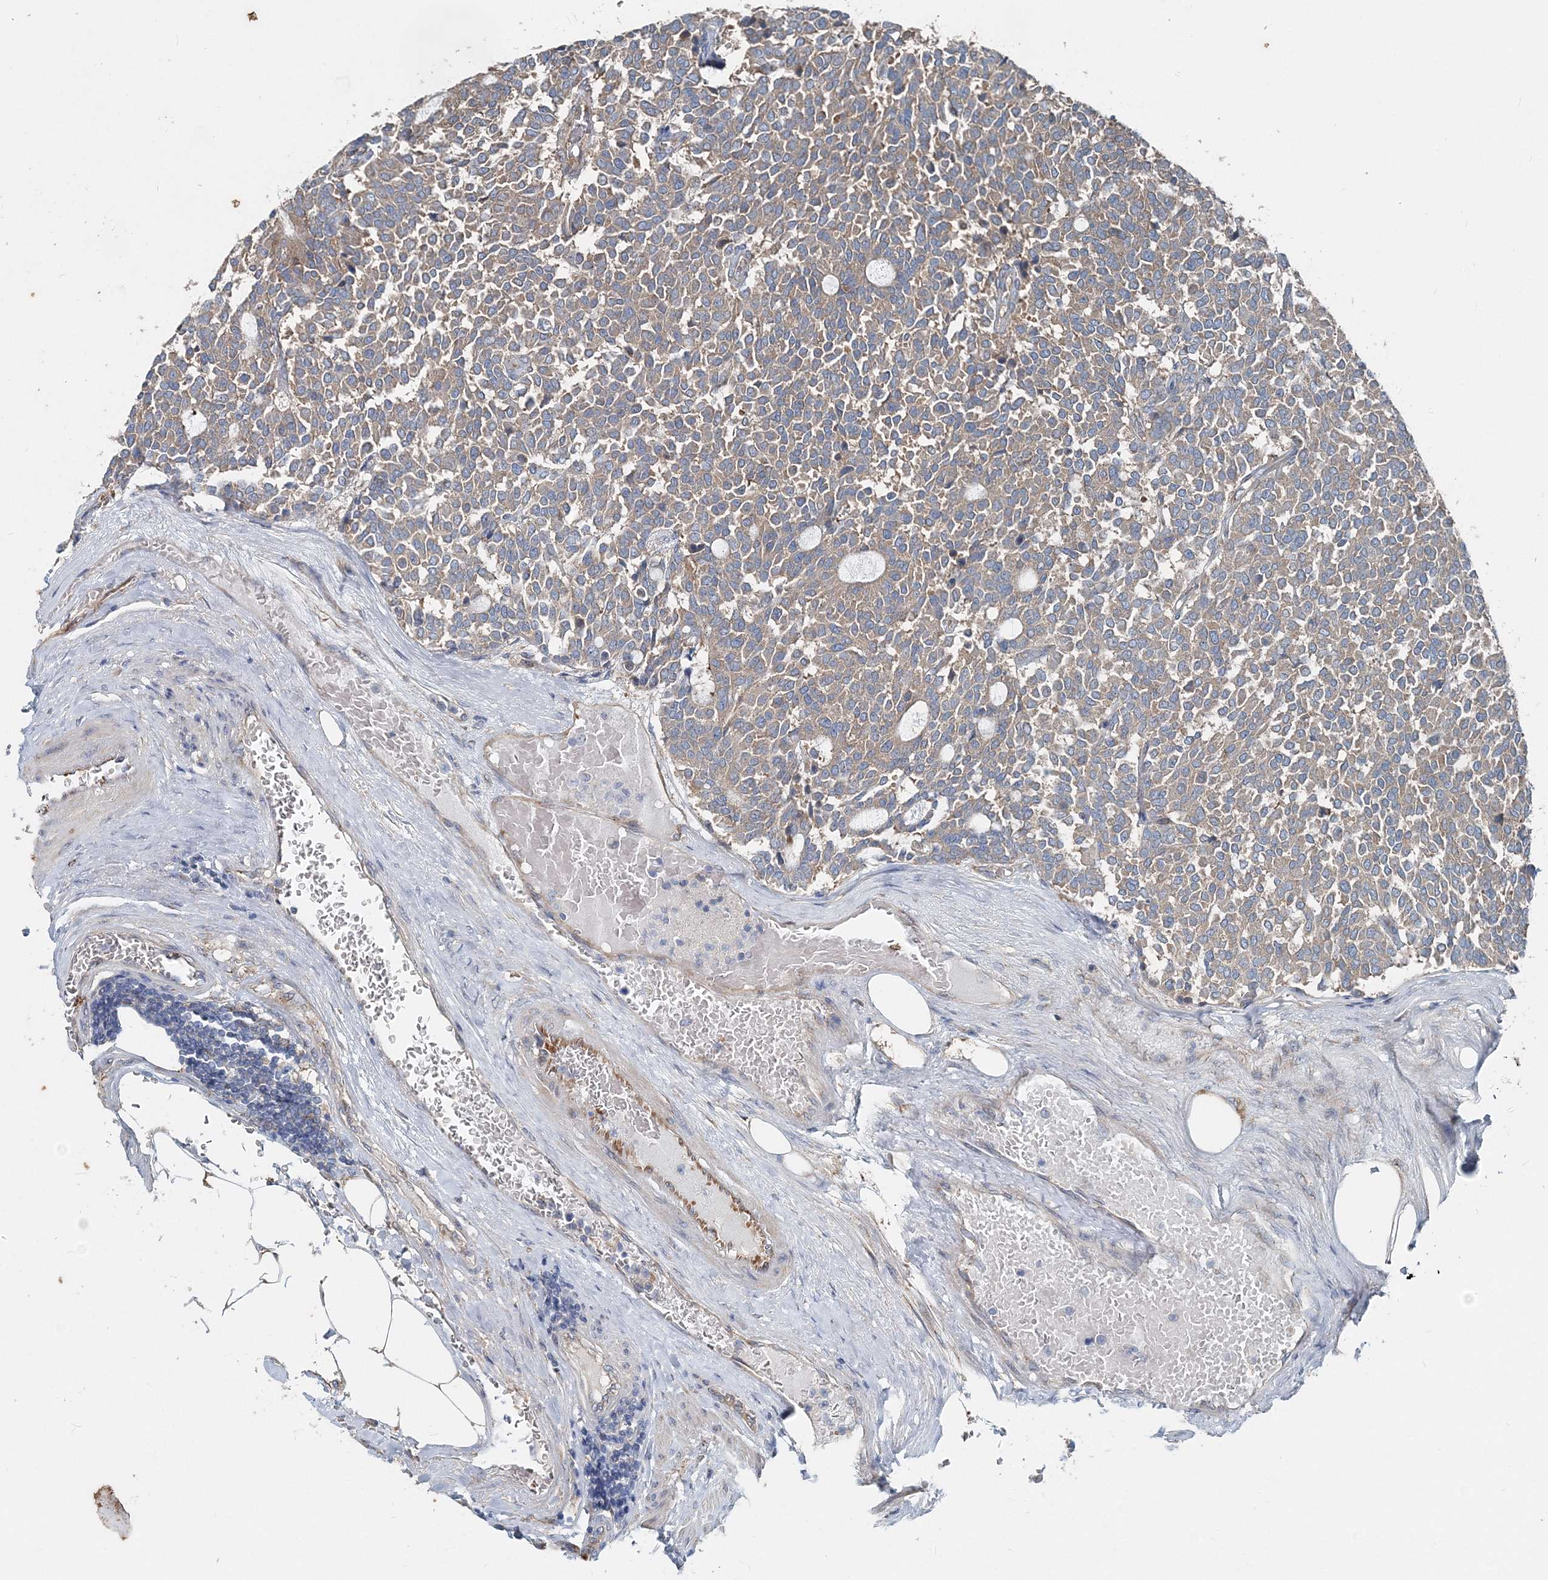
{"staining": {"intensity": "weak", "quantity": ">75%", "location": "cytoplasmic/membranous"}, "tissue": "carcinoid", "cell_type": "Tumor cells", "image_type": "cancer", "snomed": [{"axis": "morphology", "description": "Carcinoid, malignant, NOS"}, {"axis": "topography", "description": "Pancreas"}], "caption": "DAB immunohistochemical staining of human carcinoid displays weak cytoplasmic/membranous protein expression in about >75% of tumor cells.", "gene": "MPHOSPH9", "patient": {"sex": "female", "age": 54}}